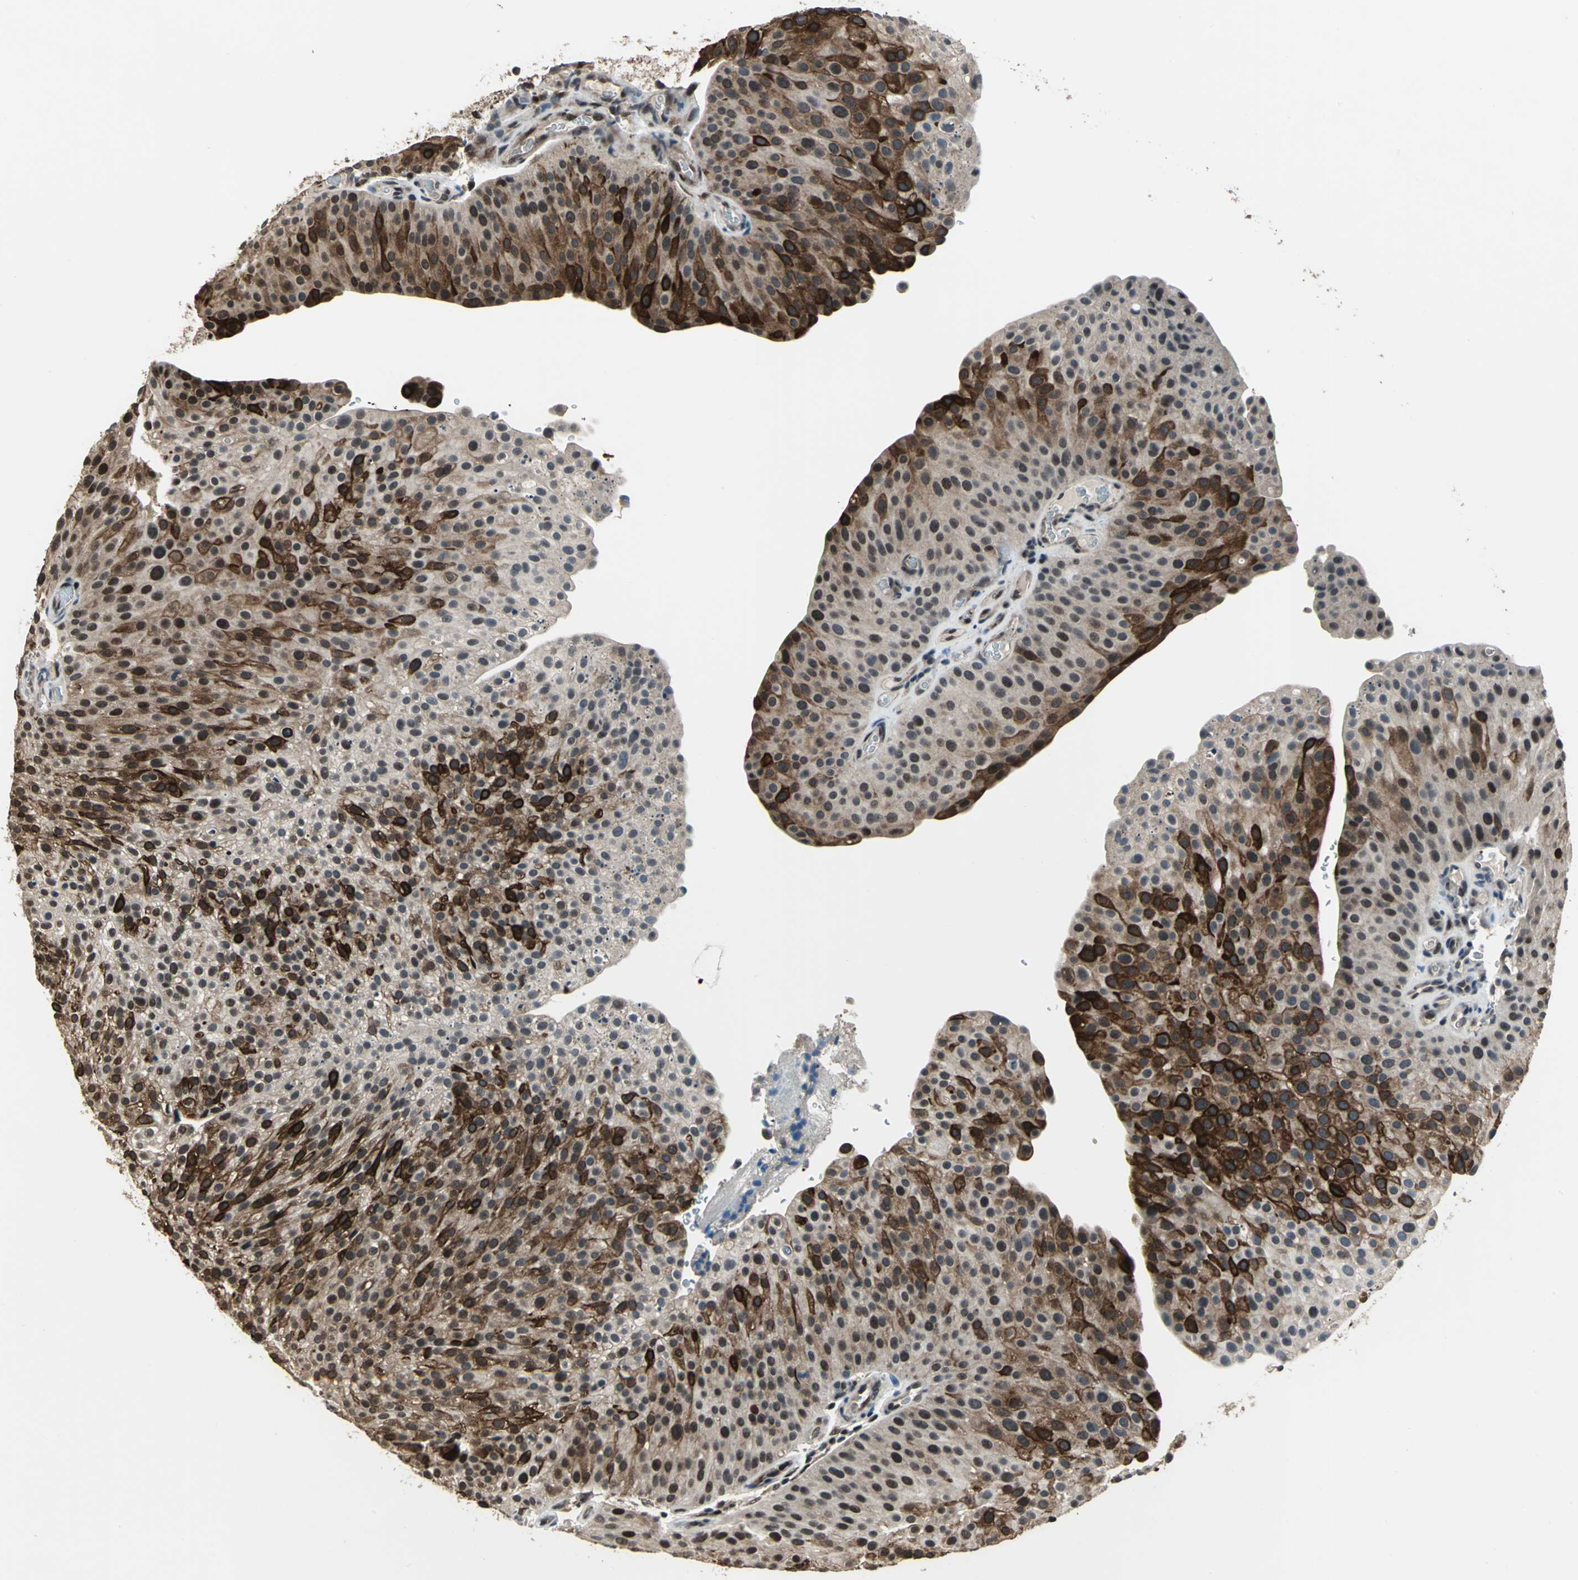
{"staining": {"intensity": "moderate", "quantity": ">75%", "location": "nuclear"}, "tissue": "urothelial cancer", "cell_type": "Tumor cells", "image_type": "cancer", "snomed": [{"axis": "morphology", "description": "Urothelial carcinoma, Low grade"}, {"axis": "topography", "description": "Smooth muscle"}, {"axis": "topography", "description": "Urinary bladder"}], "caption": "A medium amount of moderate nuclear staining is appreciated in approximately >75% of tumor cells in urothelial cancer tissue.", "gene": "MIS18BP1", "patient": {"sex": "male", "age": 60}}